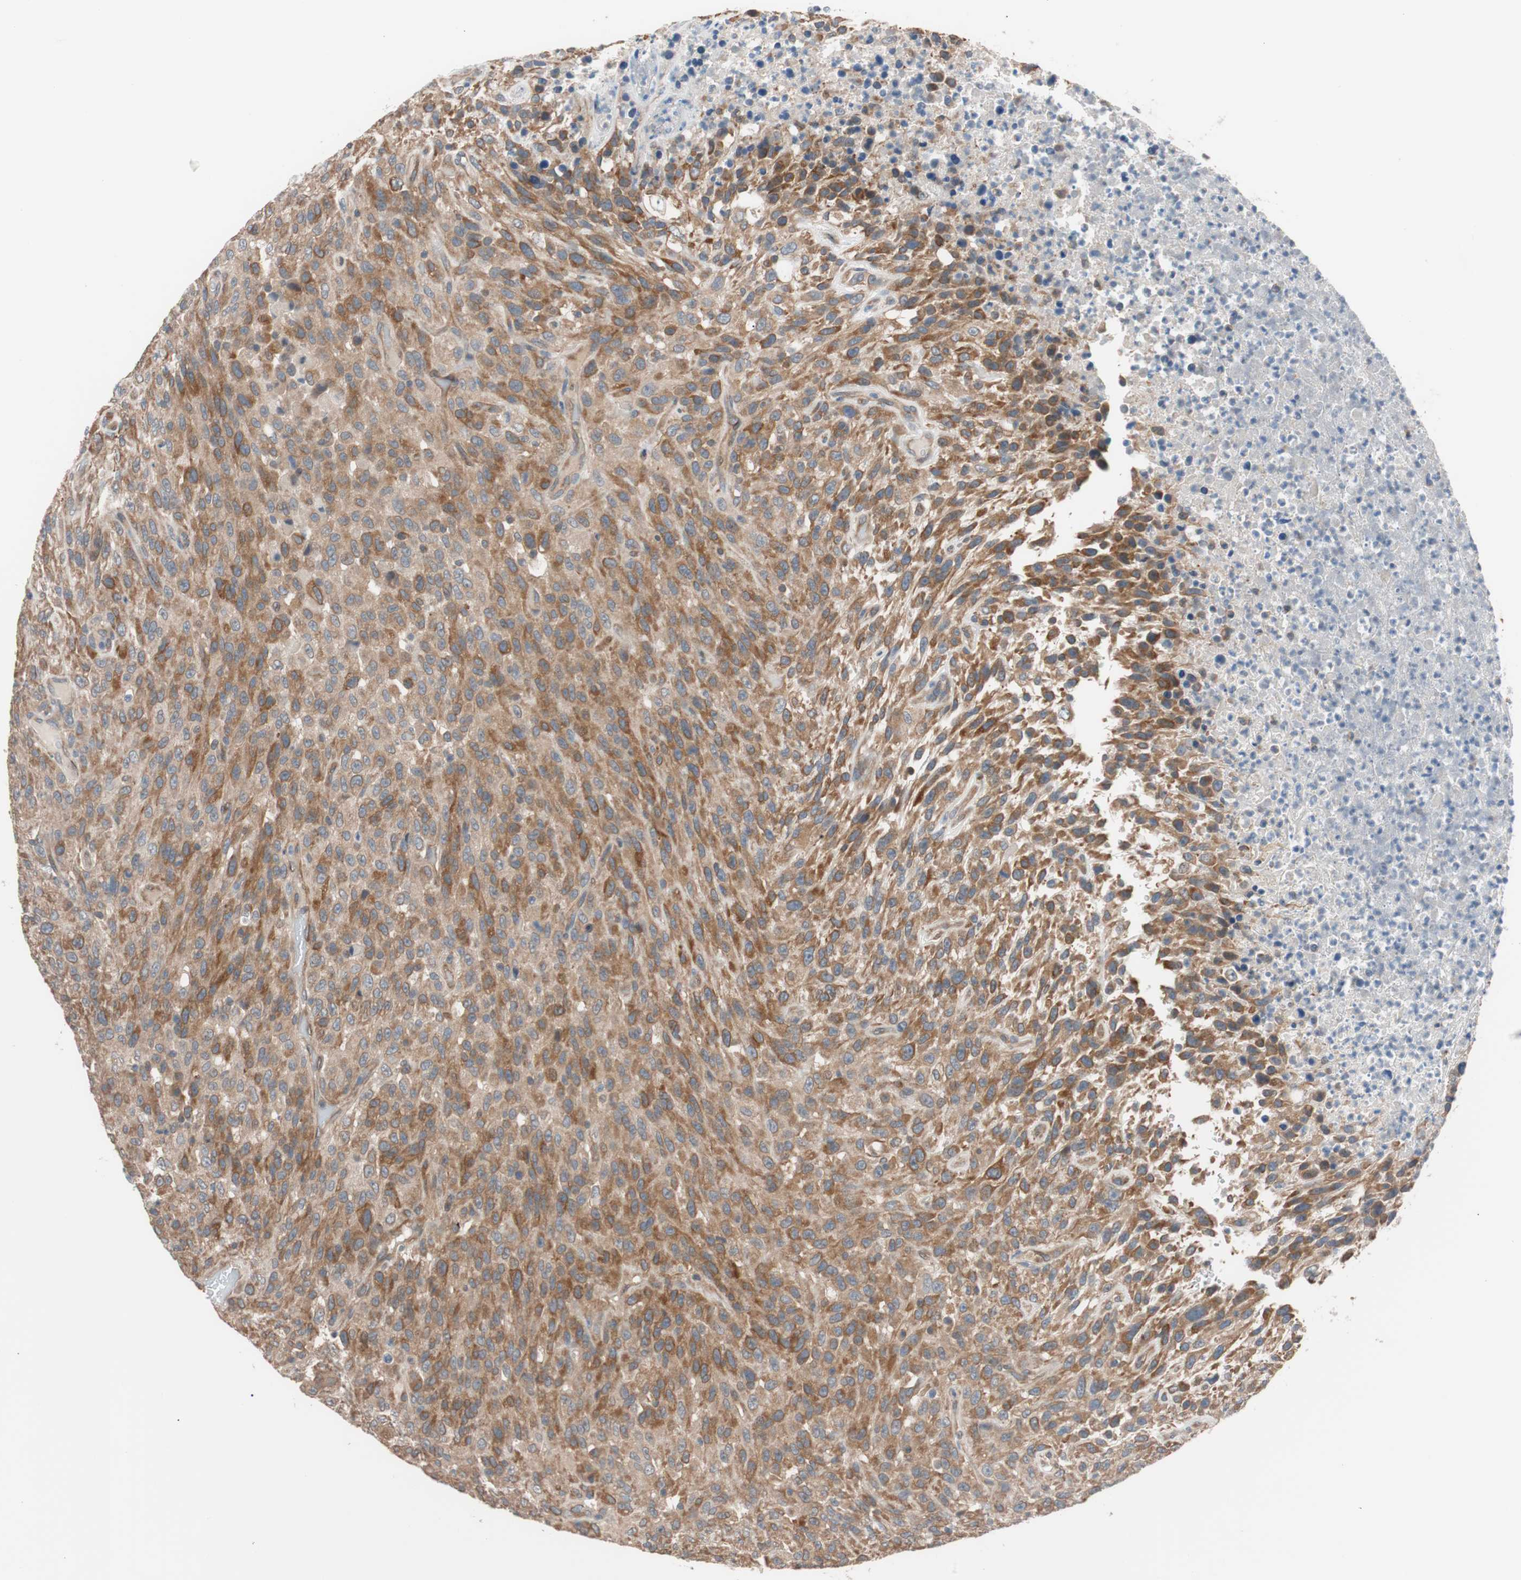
{"staining": {"intensity": "strong", "quantity": ">75%", "location": "cytoplasmic/membranous"}, "tissue": "urothelial cancer", "cell_type": "Tumor cells", "image_type": "cancer", "snomed": [{"axis": "morphology", "description": "Urothelial carcinoma, High grade"}, {"axis": "topography", "description": "Urinary bladder"}], "caption": "A high-resolution image shows immunohistochemistry staining of urothelial cancer, which demonstrates strong cytoplasmic/membranous expression in approximately >75% of tumor cells.", "gene": "SMG1", "patient": {"sex": "male", "age": 66}}